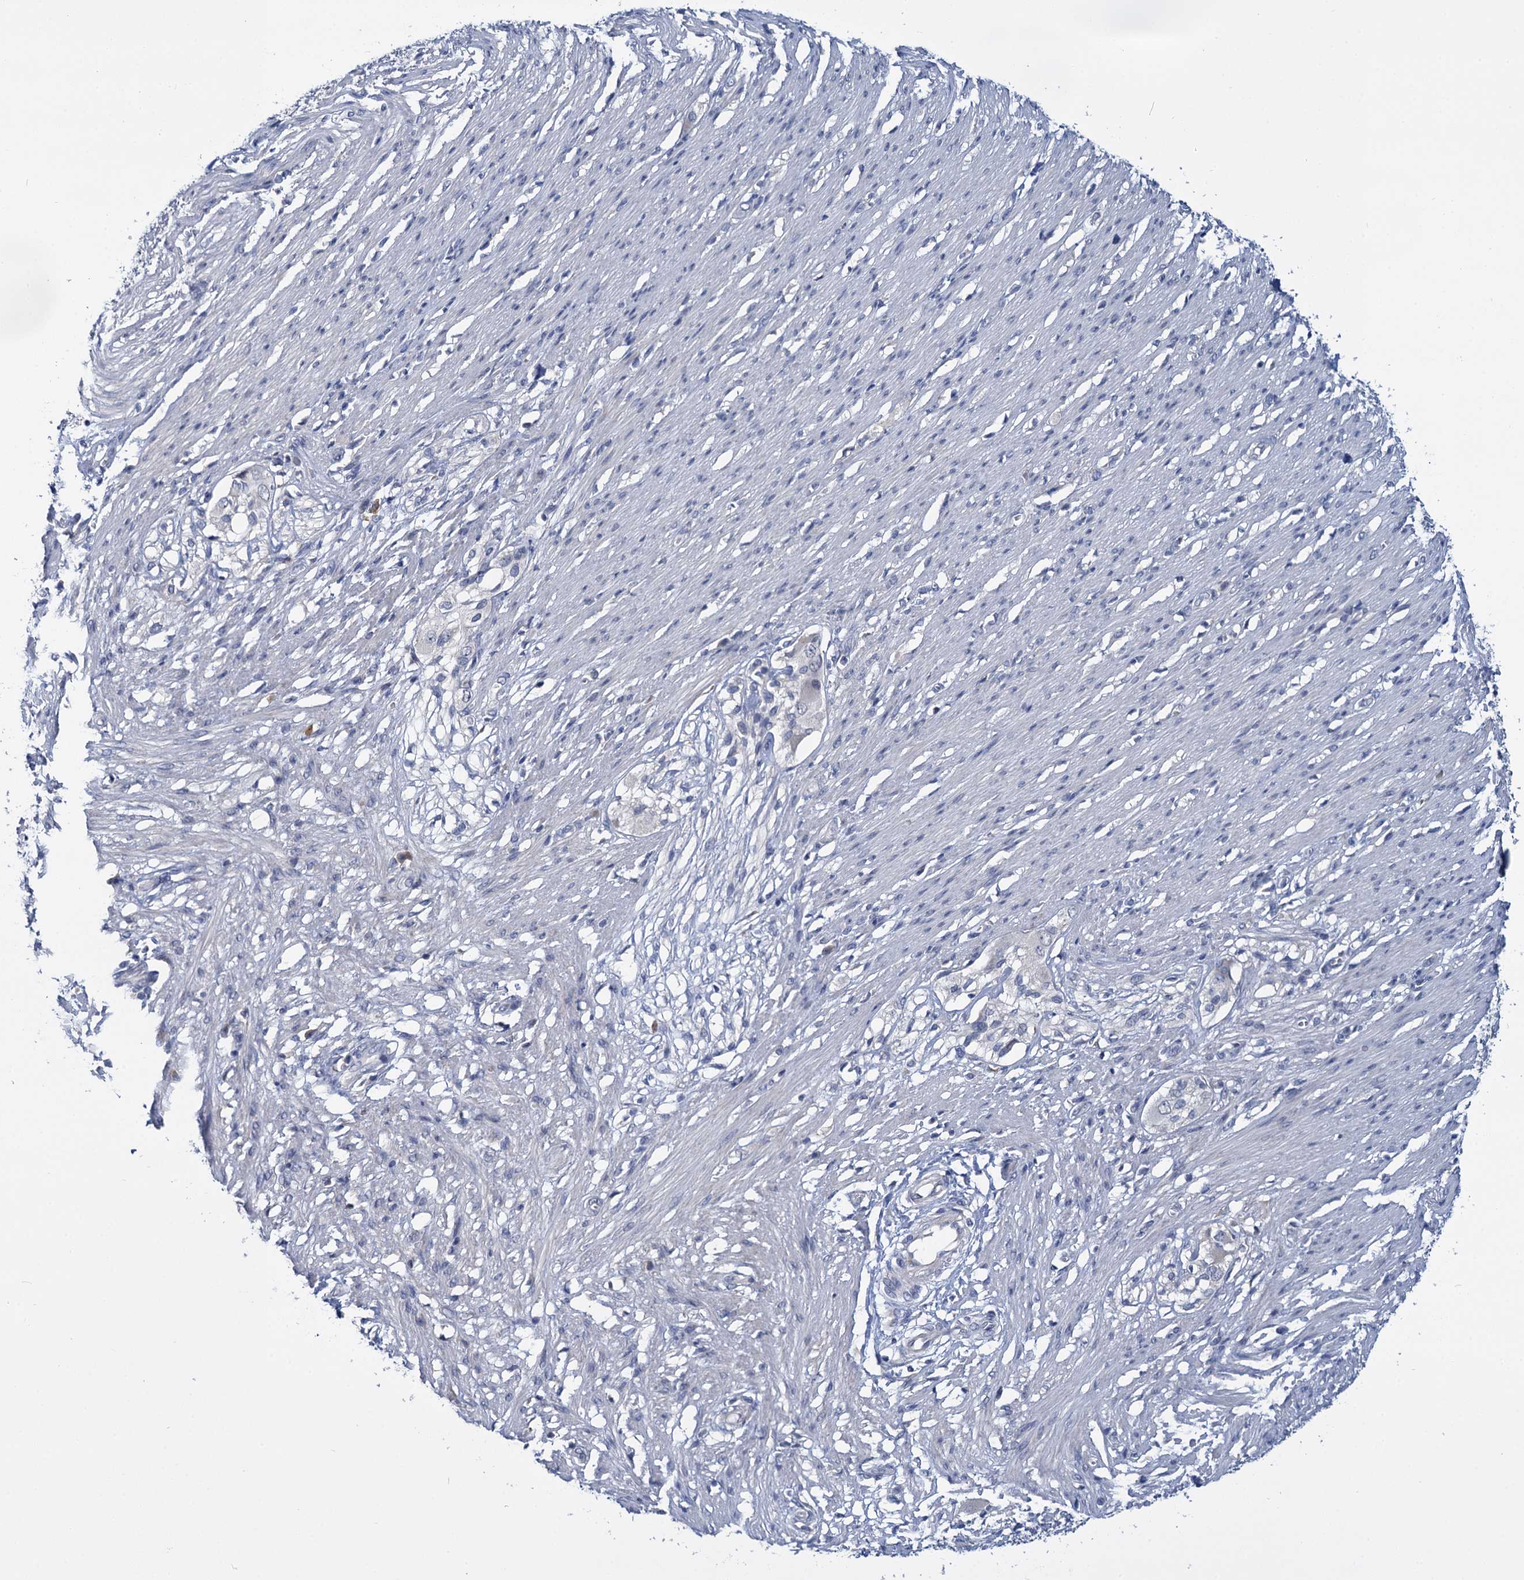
{"staining": {"intensity": "negative", "quantity": "none", "location": "none"}, "tissue": "smooth muscle", "cell_type": "Smooth muscle cells", "image_type": "normal", "snomed": [{"axis": "morphology", "description": "Normal tissue, NOS"}, {"axis": "morphology", "description": "Adenocarcinoma, NOS"}, {"axis": "topography", "description": "Colon"}, {"axis": "topography", "description": "Peripheral nerve tissue"}], "caption": "The photomicrograph reveals no staining of smooth muscle cells in normal smooth muscle. Nuclei are stained in blue.", "gene": "ANKRD42", "patient": {"sex": "male", "age": 14}}